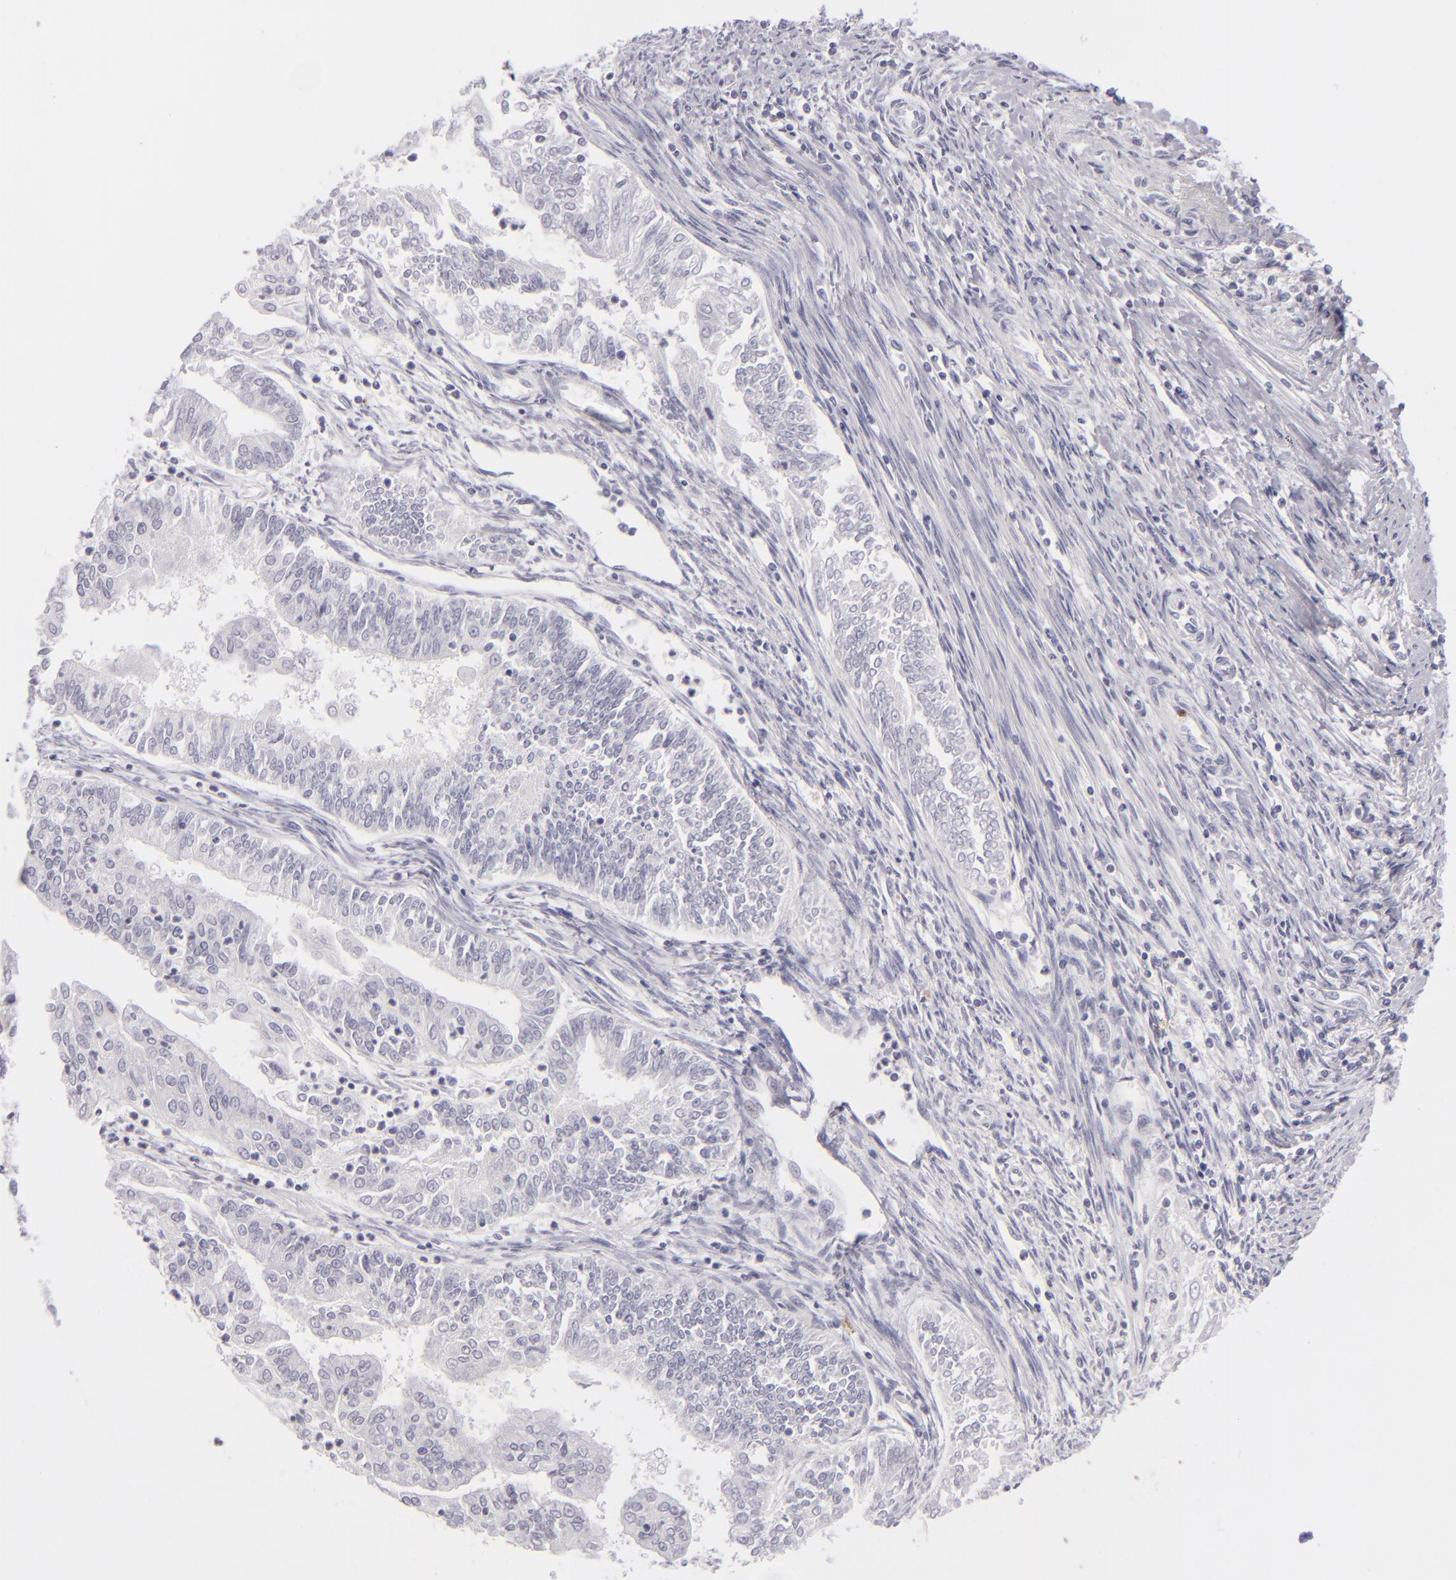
{"staining": {"intensity": "negative", "quantity": "none", "location": "none"}, "tissue": "endometrial cancer", "cell_type": "Tumor cells", "image_type": "cancer", "snomed": [{"axis": "morphology", "description": "Adenocarcinoma, NOS"}, {"axis": "topography", "description": "Endometrium"}], "caption": "Immunohistochemical staining of endometrial adenocarcinoma exhibits no significant expression in tumor cells.", "gene": "TNNC1", "patient": {"sex": "female", "age": 75}}